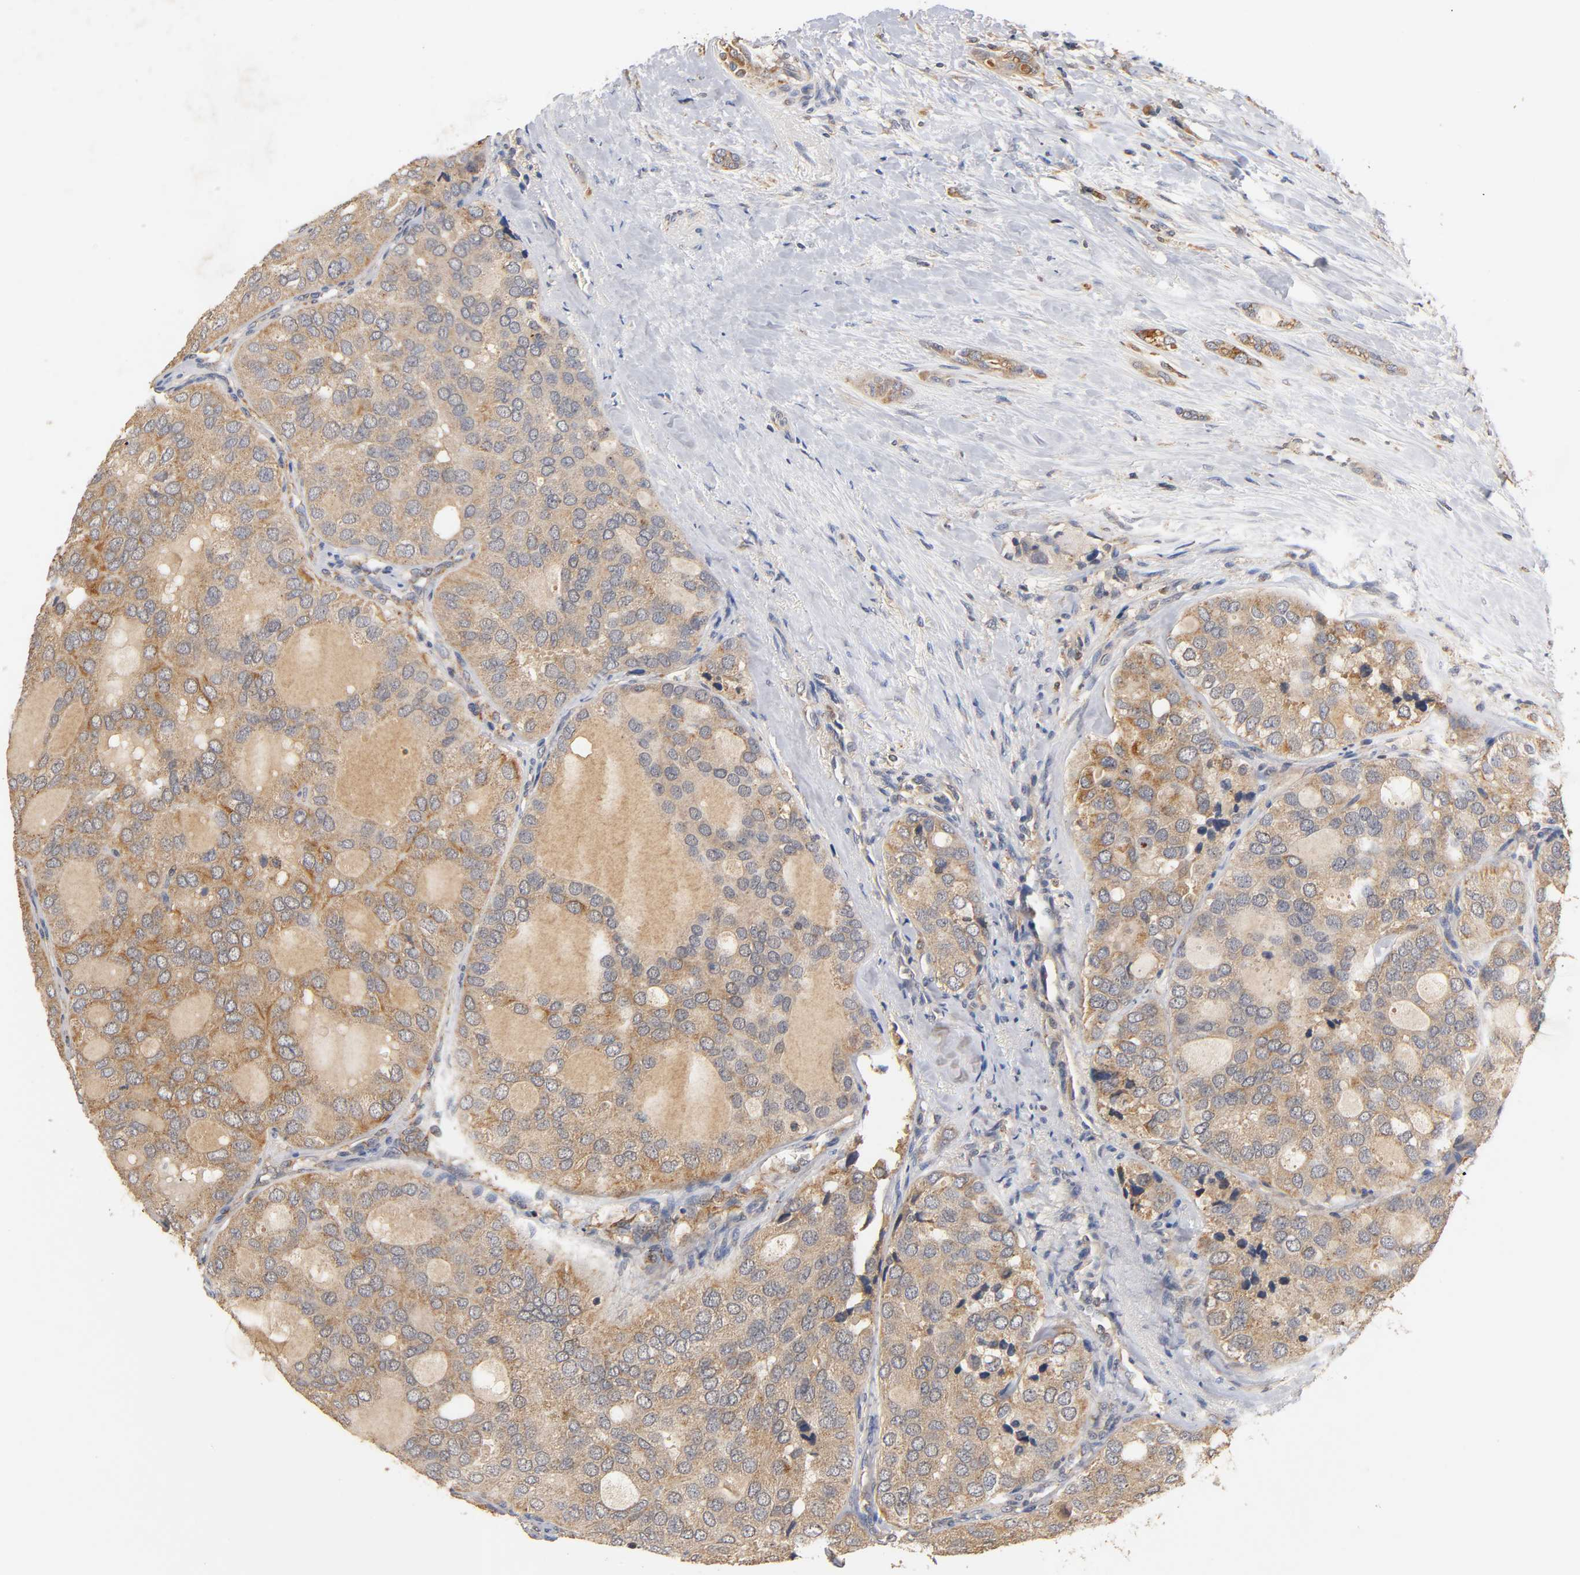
{"staining": {"intensity": "moderate", "quantity": "25%-75%", "location": "cytoplasmic/membranous"}, "tissue": "thyroid cancer", "cell_type": "Tumor cells", "image_type": "cancer", "snomed": [{"axis": "morphology", "description": "Follicular adenoma carcinoma, NOS"}, {"axis": "topography", "description": "Thyroid gland"}], "caption": "Protein analysis of thyroid cancer tissue demonstrates moderate cytoplasmic/membranous positivity in about 25%-75% of tumor cells.", "gene": "SCAP", "patient": {"sex": "male", "age": 75}}